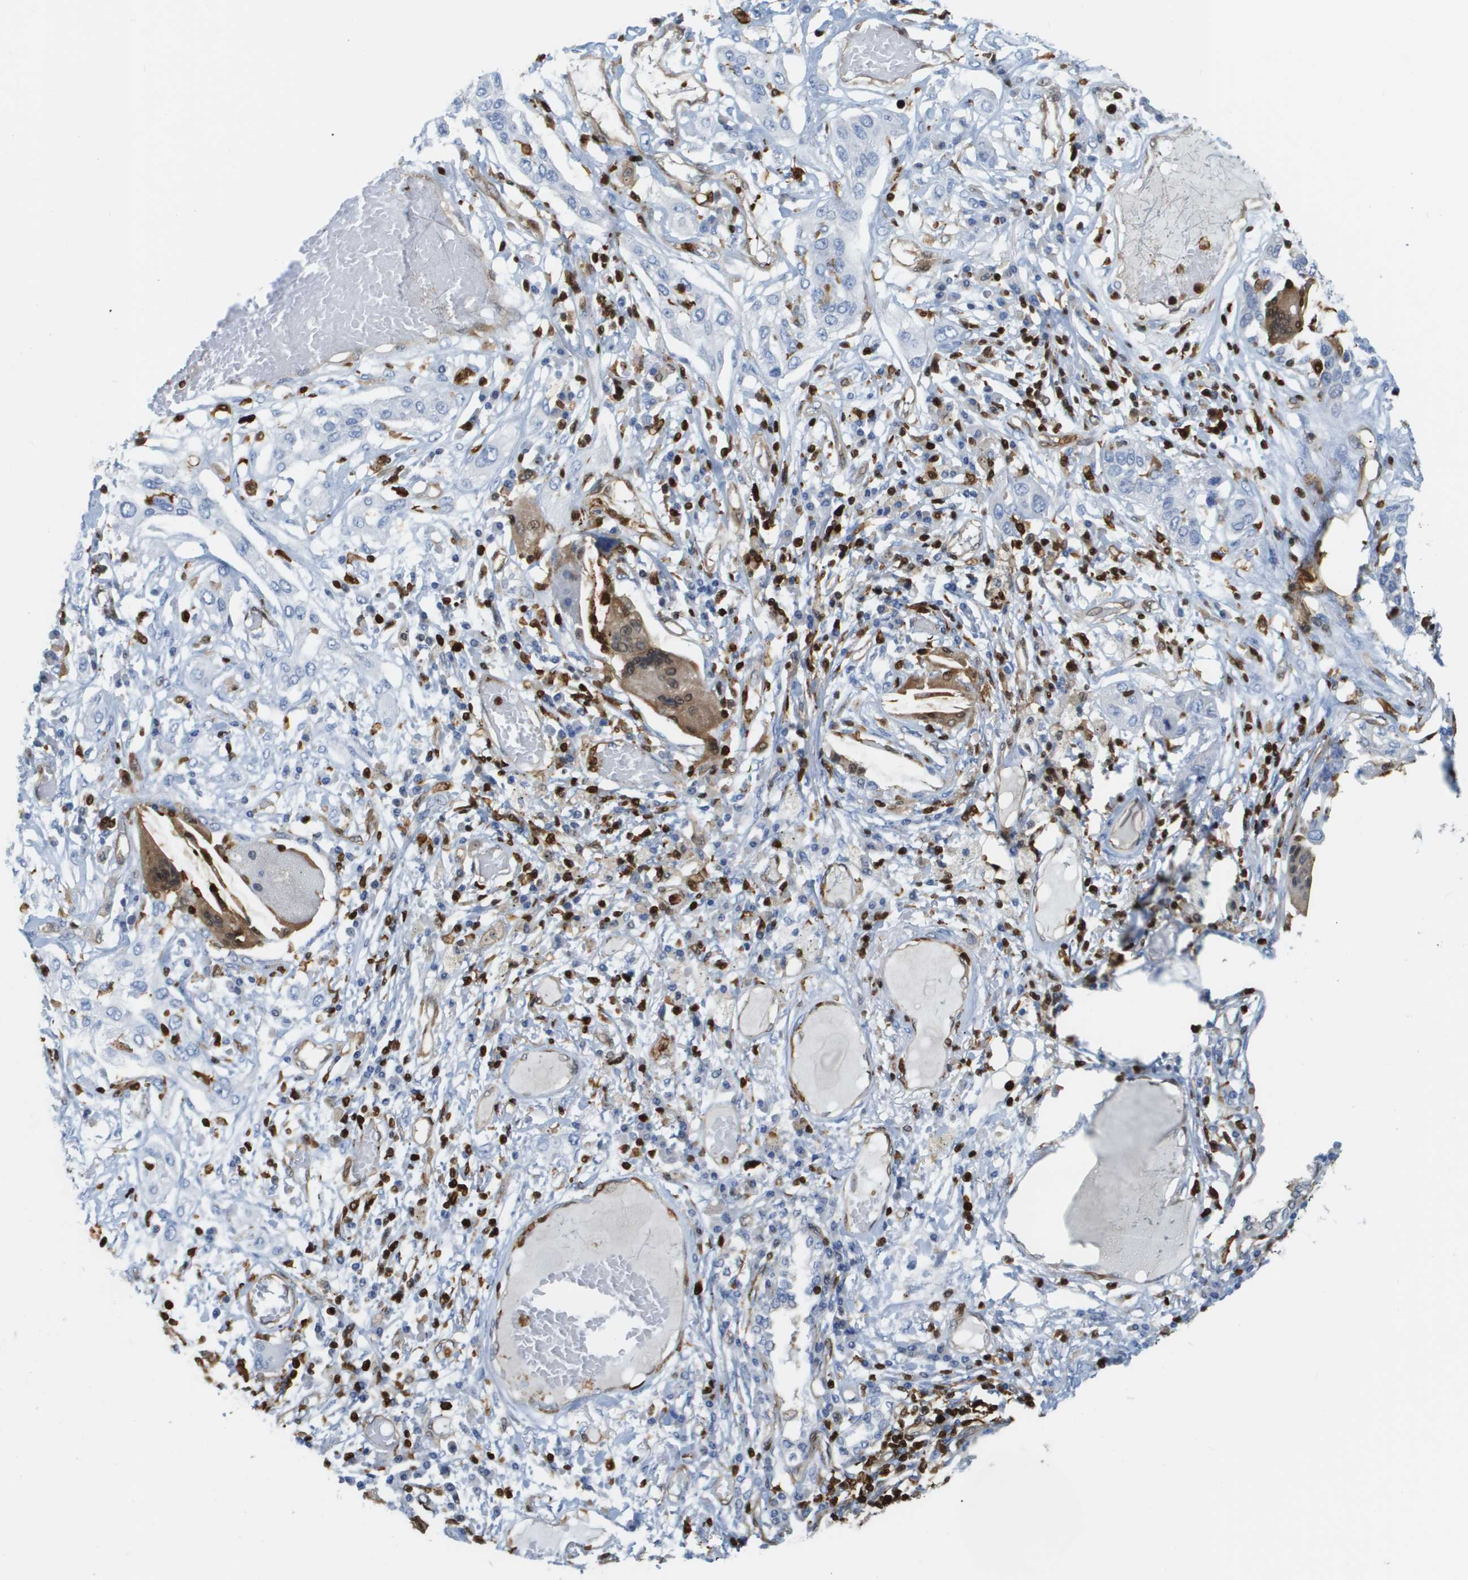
{"staining": {"intensity": "negative", "quantity": "none", "location": "none"}, "tissue": "lung cancer", "cell_type": "Tumor cells", "image_type": "cancer", "snomed": [{"axis": "morphology", "description": "Squamous cell carcinoma, NOS"}, {"axis": "topography", "description": "Lung"}], "caption": "This is an IHC micrograph of squamous cell carcinoma (lung). There is no expression in tumor cells.", "gene": "DOCK5", "patient": {"sex": "male", "age": 71}}